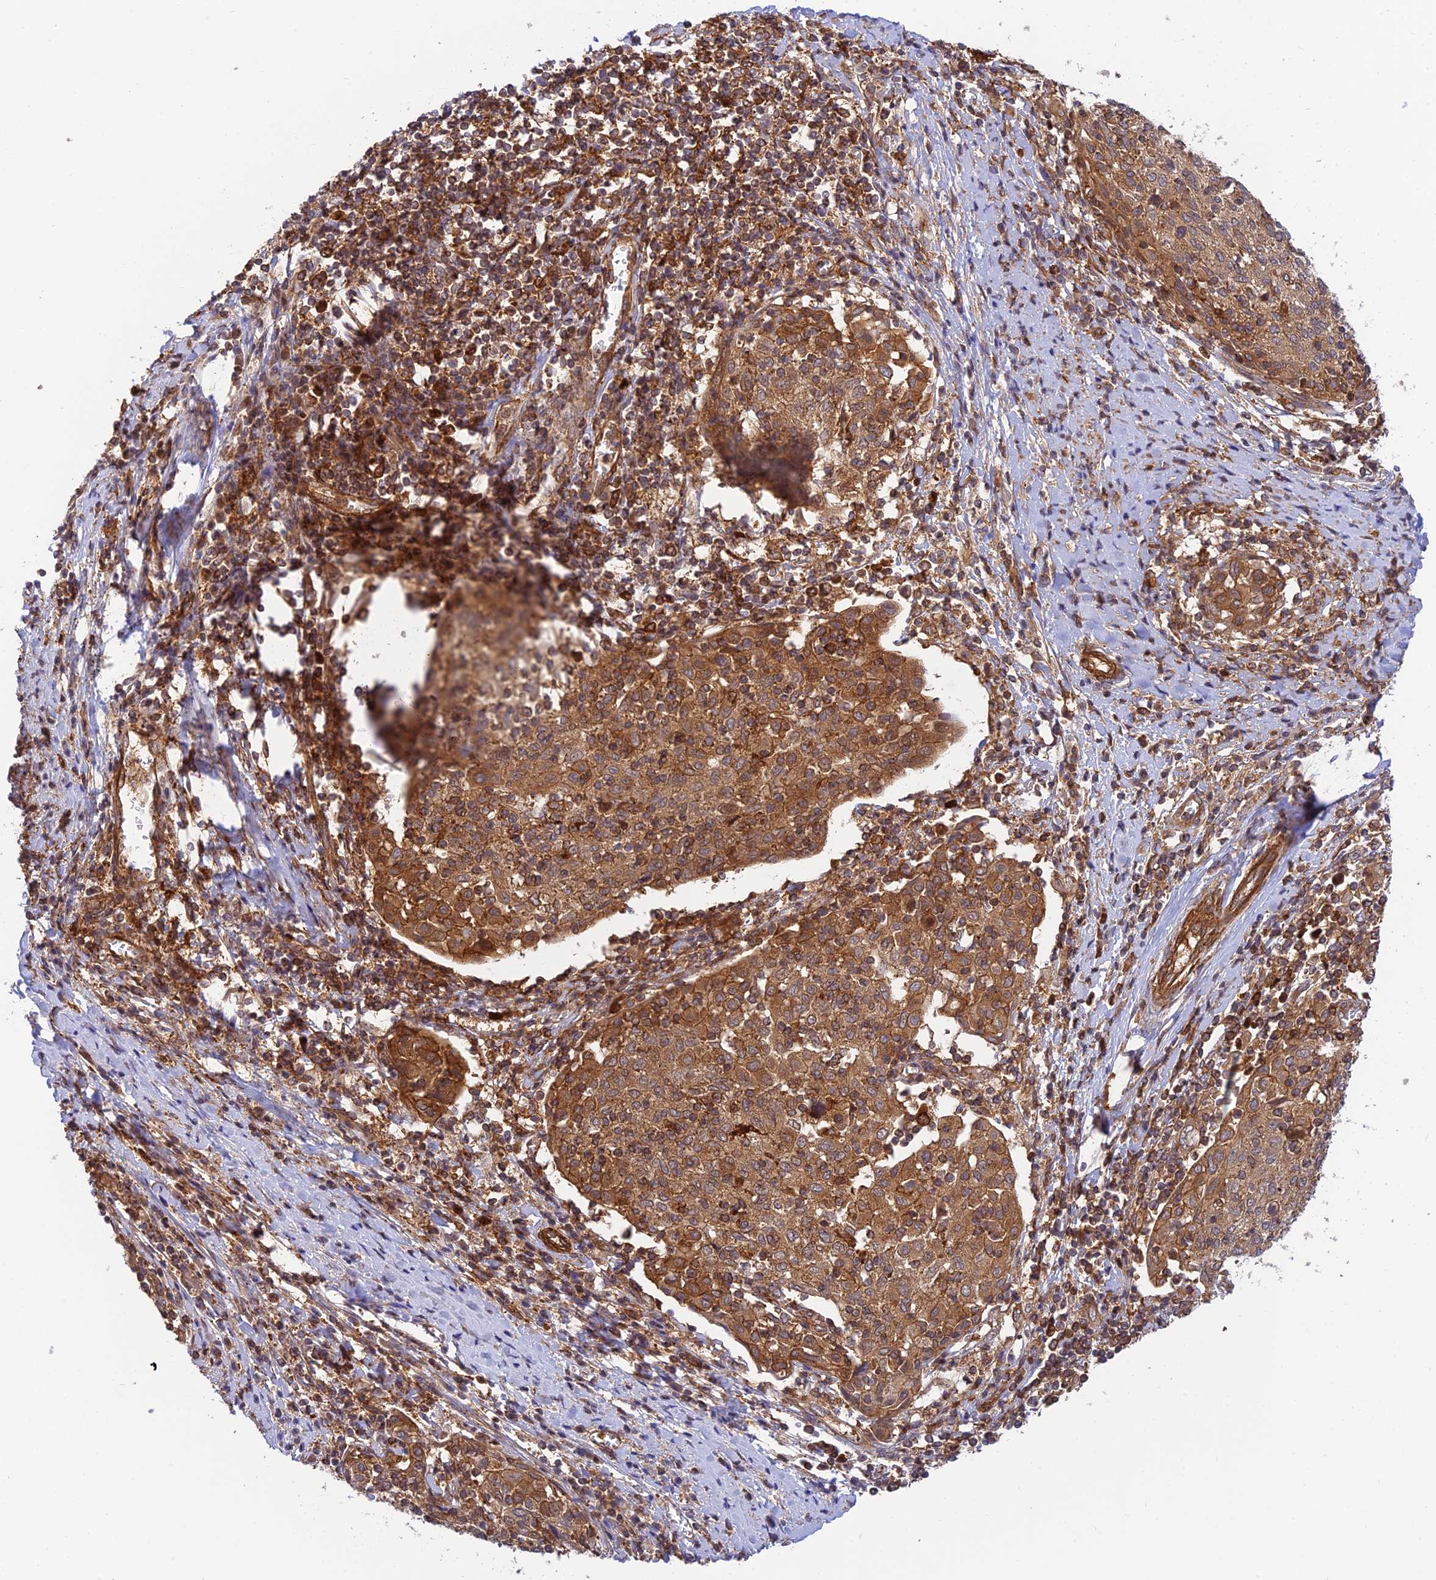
{"staining": {"intensity": "moderate", "quantity": ">75%", "location": "cytoplasmic/membranous"}, "tissue": "cervical cancer", "cell_type": "Tumor cells", "image_type": "cancer", "snomed": [{"axis": "morphology", "description": "Squamous cell carcinoma, NOS"}, {"axis": "topography", "description": "Cervix"}], "caption": "Approximately >75% of tumor cells in cervical cancer (squamous cell carcinoma) demonstrate moderate cytoplasmic/membranous protein expression as visualized by brown immunohistochemical staining.", "gene": "EVI5L", "patient": {"sex": "female", "age": 52}}